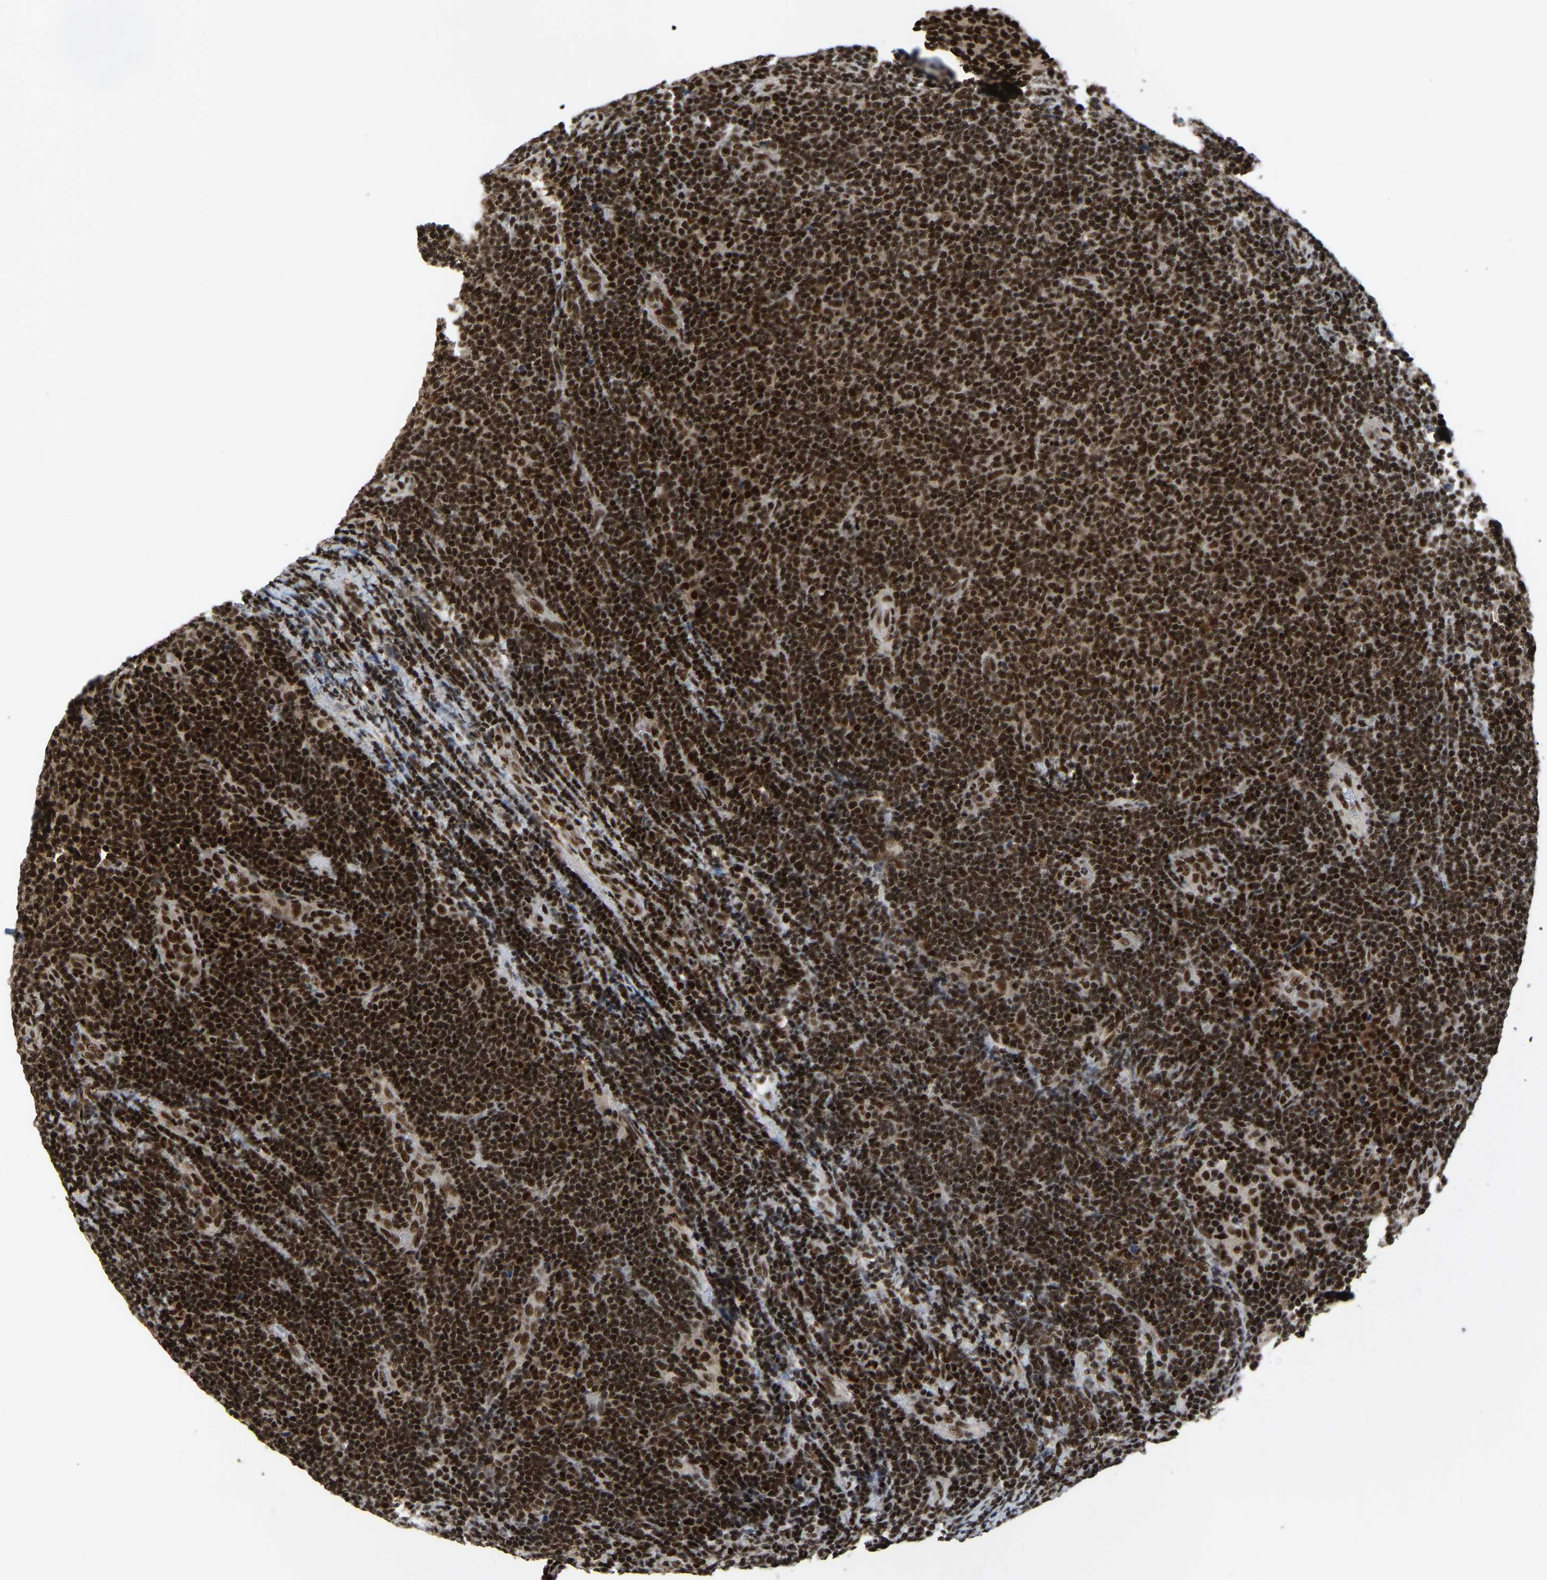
{"staining": {"intensity": "strong", "quantity": ">75%", "location": "nuclear"}, "tissue": "lymphoma", "cell_type": "Tumor cells", "image_type": "cancer", "snomed": [{"axis": "morphology", "description": "Malignant lymphoma, non-Hodgkin's type, Low grade"}, {"axis": "topography", "description": "Lymph node"}], "caption": "Approximately >75% of tumor cells in human malignant lymphoma, non-Hodgkin's type (low-grade) exhibit strong nuclear protein expression as visualized by brown immunohistochemical staining.", "gene": "TBL1XR1", "patient": {"sex": "male", "age": 66}}